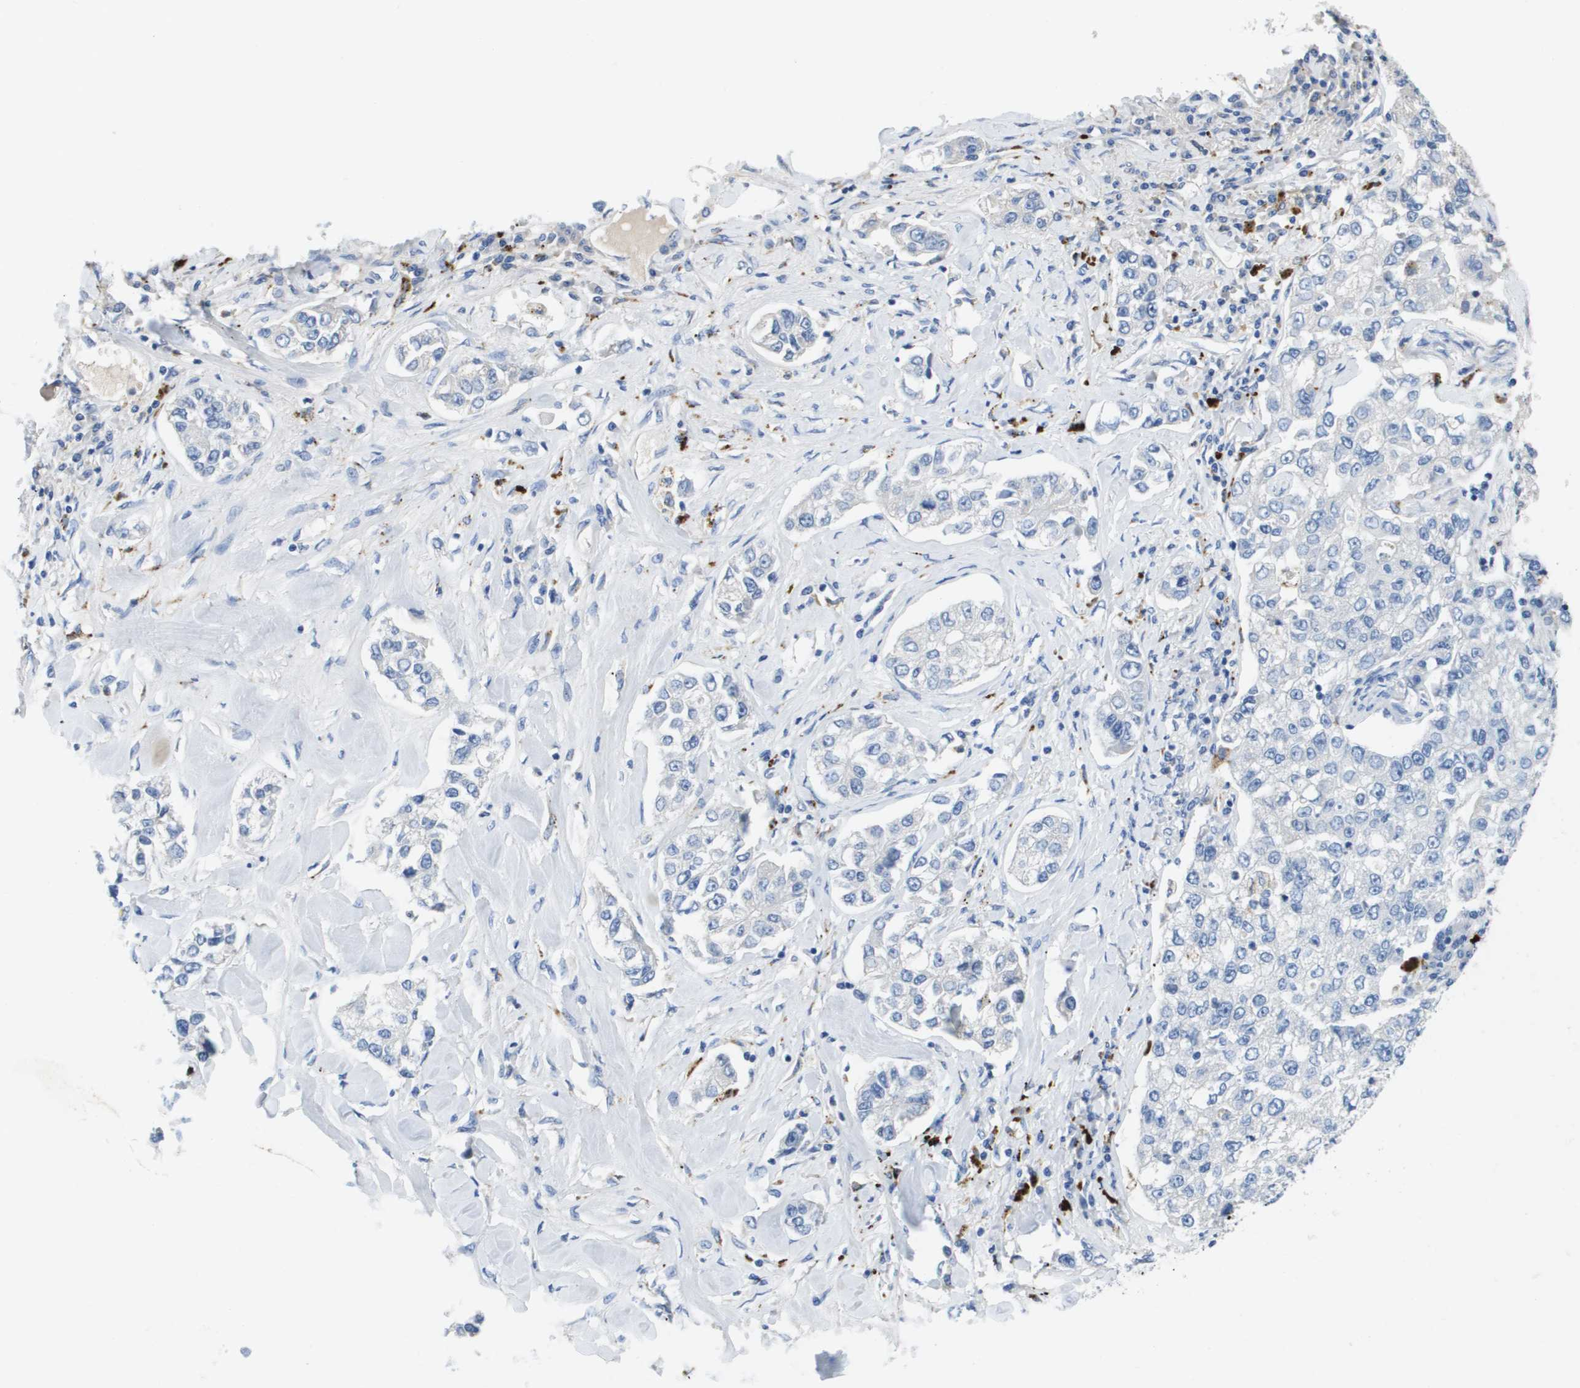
{"staining": {"intensity": "negative", "quantity": "none", "location": "none"}, "tissue": "lung cancer", "cell_type": "Tumor cells", "image_type": "cancer", "snomed": [{"axis": "morphology", "description": "Adenocarcinoma, NOS"}, {"axis": "topography", "description": "Lung"}], "caption": "This is a photomicrograph of IHC staining of lung cancer (adenocarcinoma), which shows no staining in tumor cells.", "gene": "MS4A1", "patient": {"sex": "male", "age": 49}}